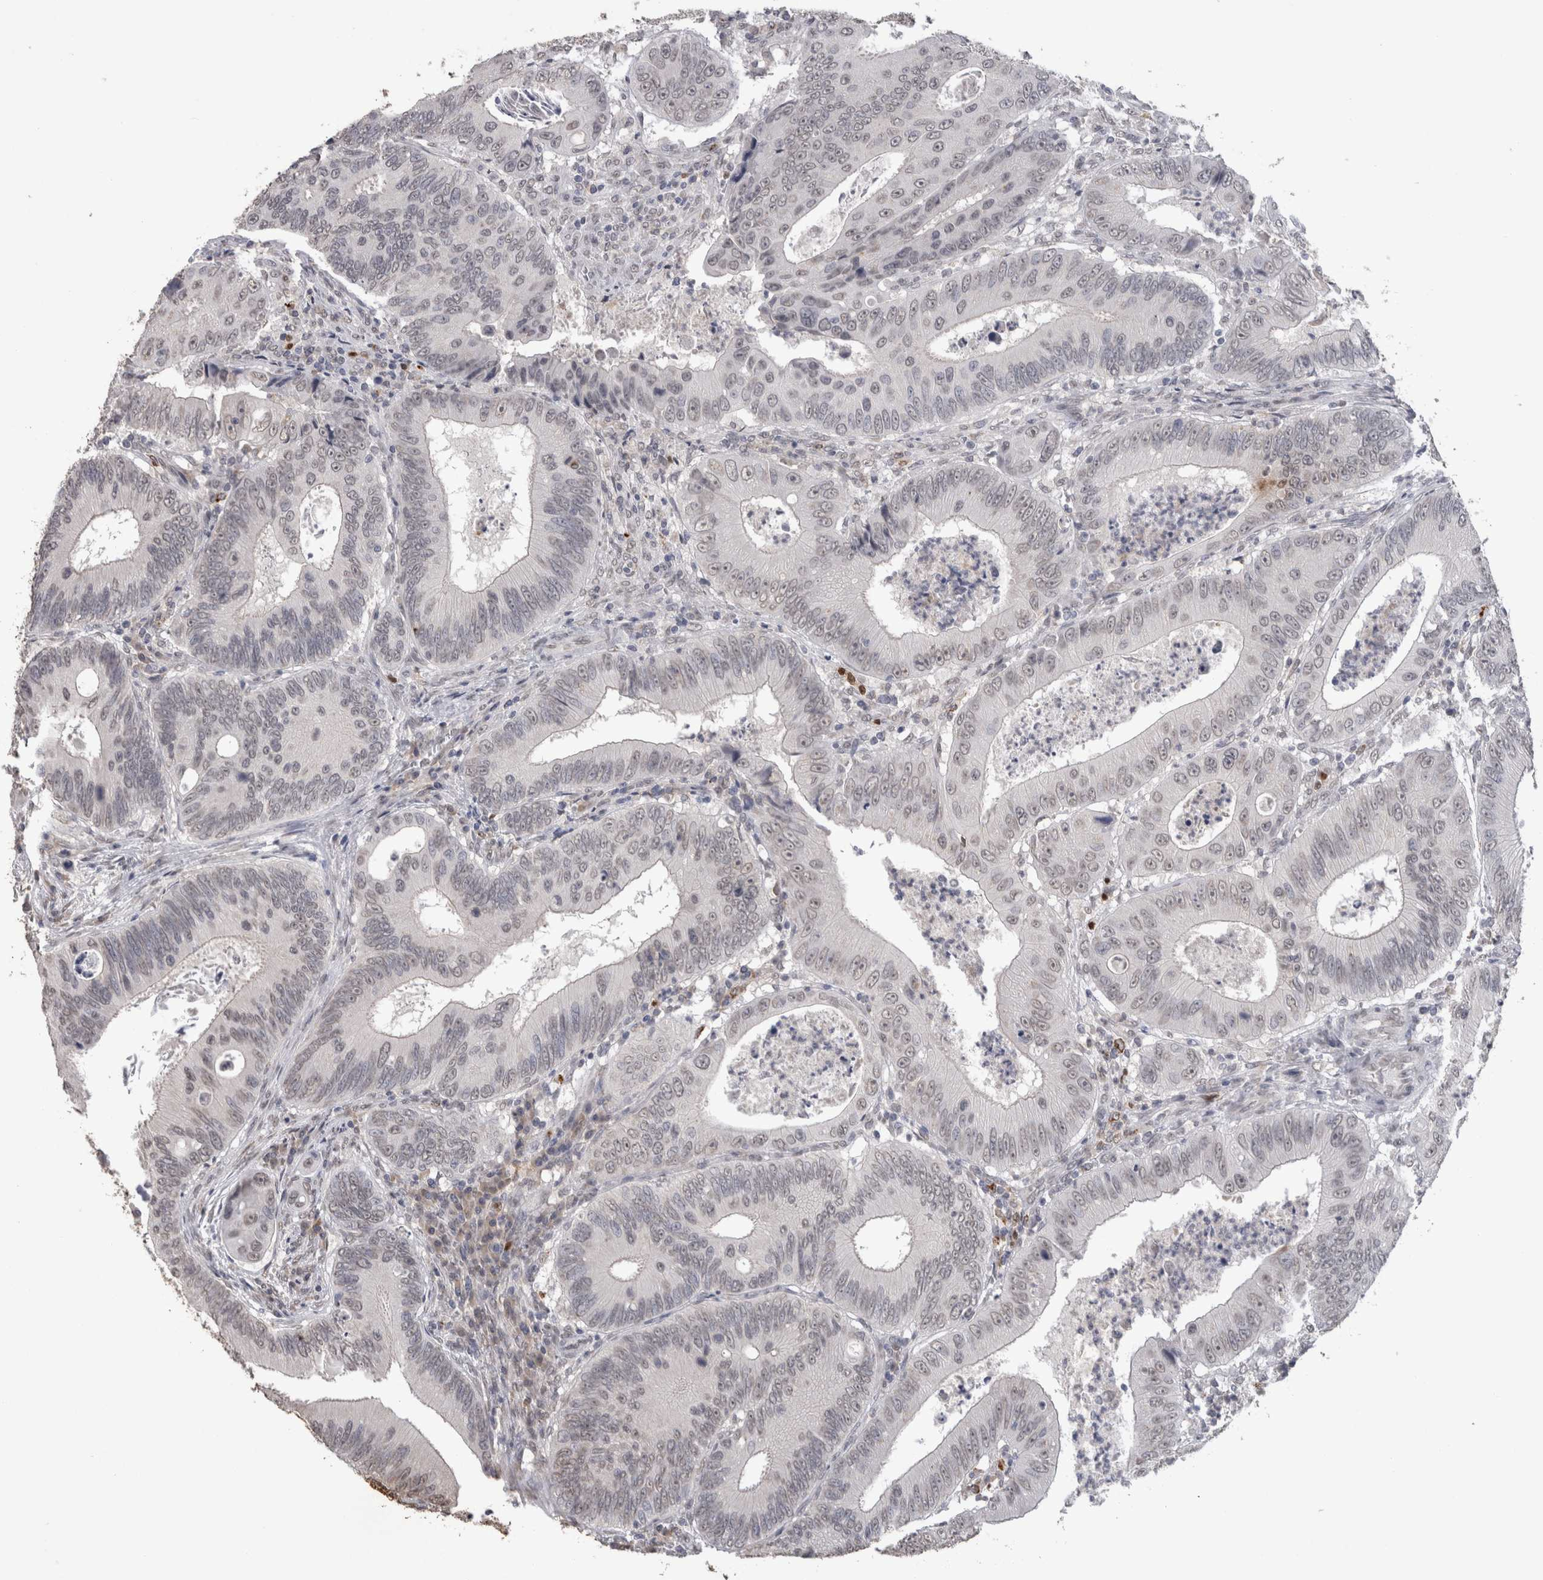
{"staining": {"intensity": "weak", "quantity": "25%-75%", "location": "nuclear"}, "tissue": "colorectal cancer", "cell_type": "Tumor cells", "image_type": "cancer", "snomed": [{"axis": "morphology", "description": "Inflammation, NOS"}, {"axis": "morphology", "description": "Adenocarcinoma, NOS"}, {"axis": "topography", "description": "Colon"}], "caption": "Colorectal cancer was stained to show a protein in brown. There is low levels of weak nuclear expression in about 25%-75% of tumor cells. The staining was performed using DAB (3,3'-diaminobenzidine) to visualize the protein expression in brown, while the nuclei were stained in blue with hematoxylin (Magnification: 20x).", "gene": "PAX5", "patient": {"sex": "male", "age": 72}}